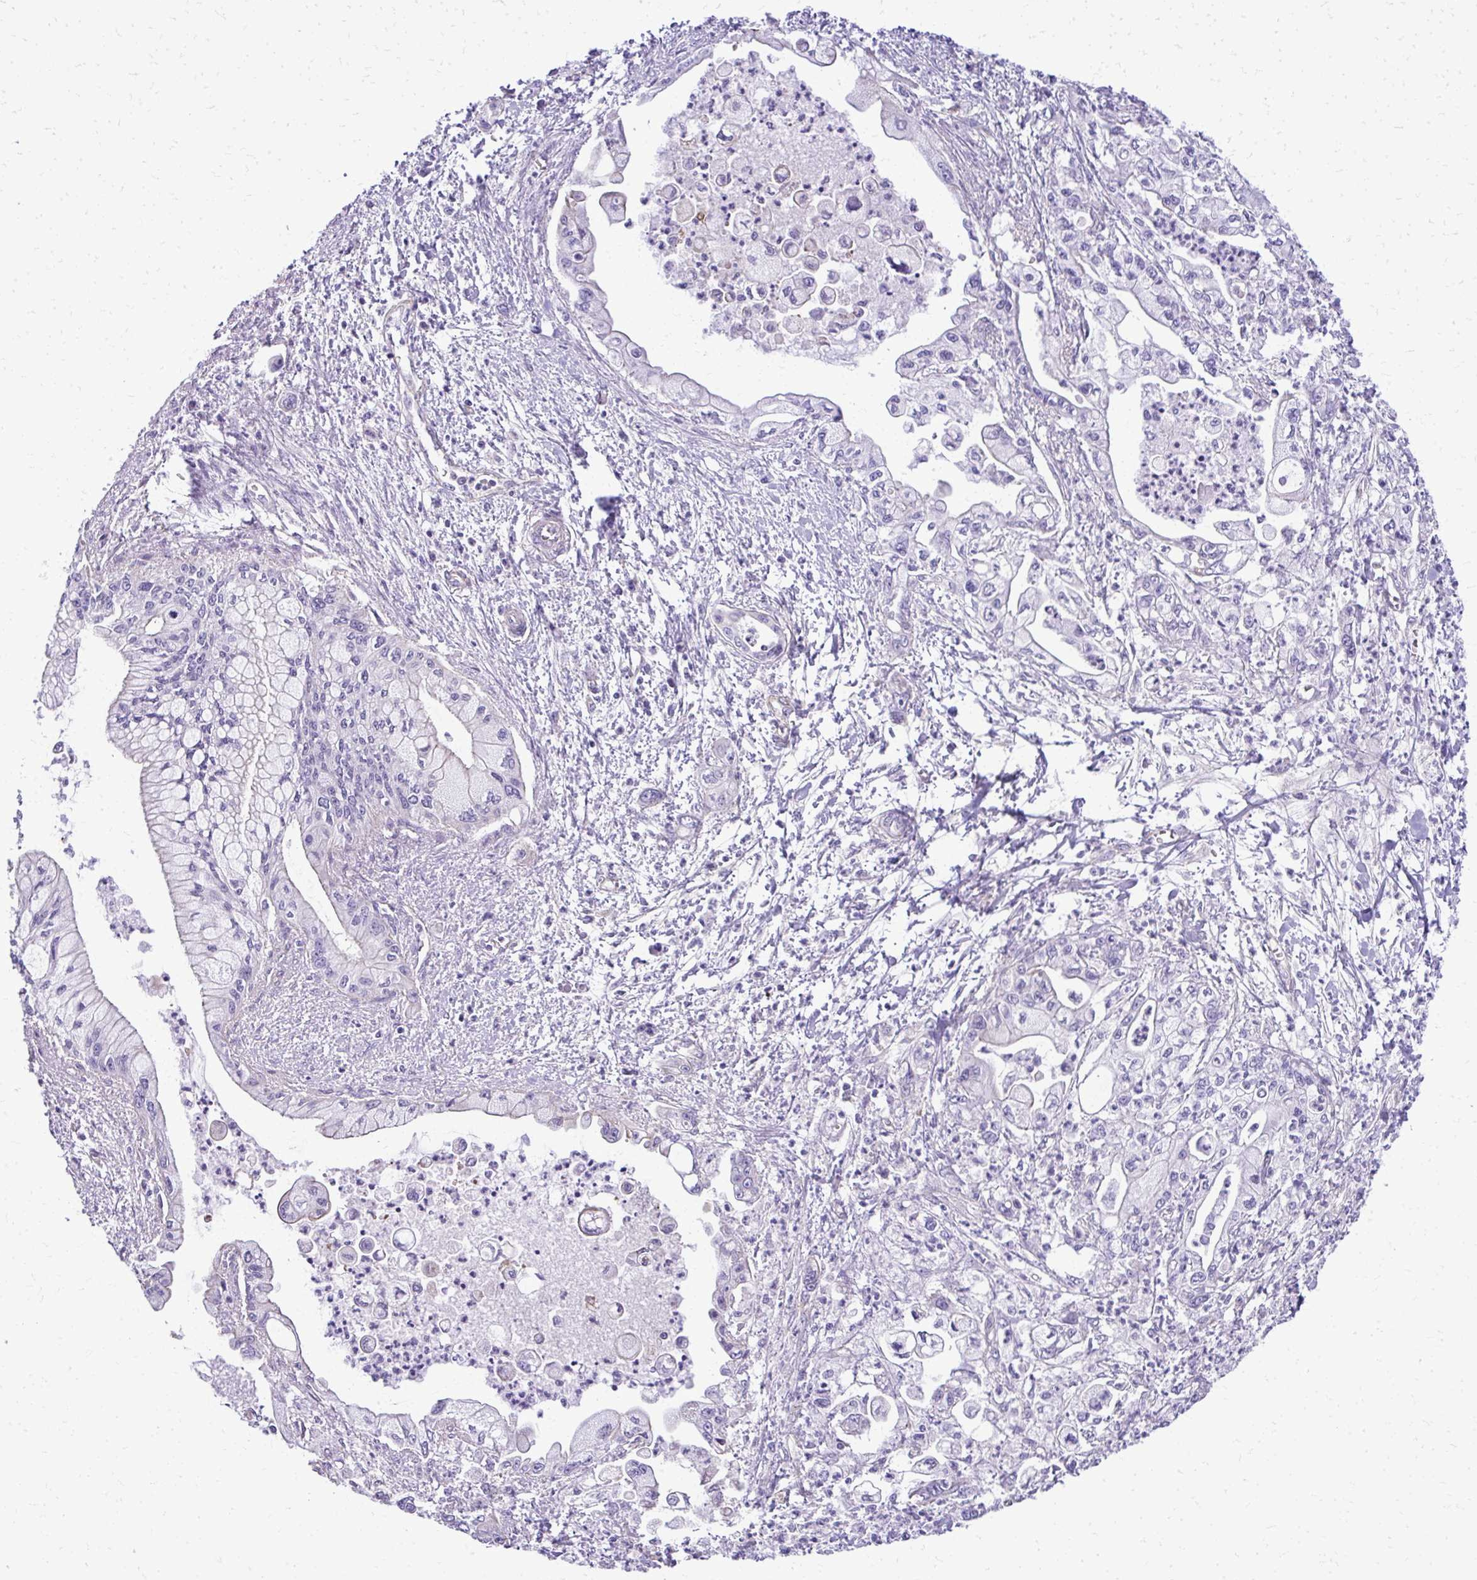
{"staining": {"intensity": "weak", "quantity": "<25%", "location": "cytoplasmic/membranous"}, "tissue": "pancreatic cancer", "cell_type": "Tumor cells", "image_type": "cancer", "snomed": [{"axis": "morphology", "description": "Adenocarcinoma, NOS"}, {"axis": "topography", "description": "Pancreas"}], "caption": "This is an immunohistochemistry (IHC) histopathology image of pancreatic cancer. There is no expression in tumor cells.", "gene": "RUNDC3B", "patient": {"sex": "male", "age": 61}}